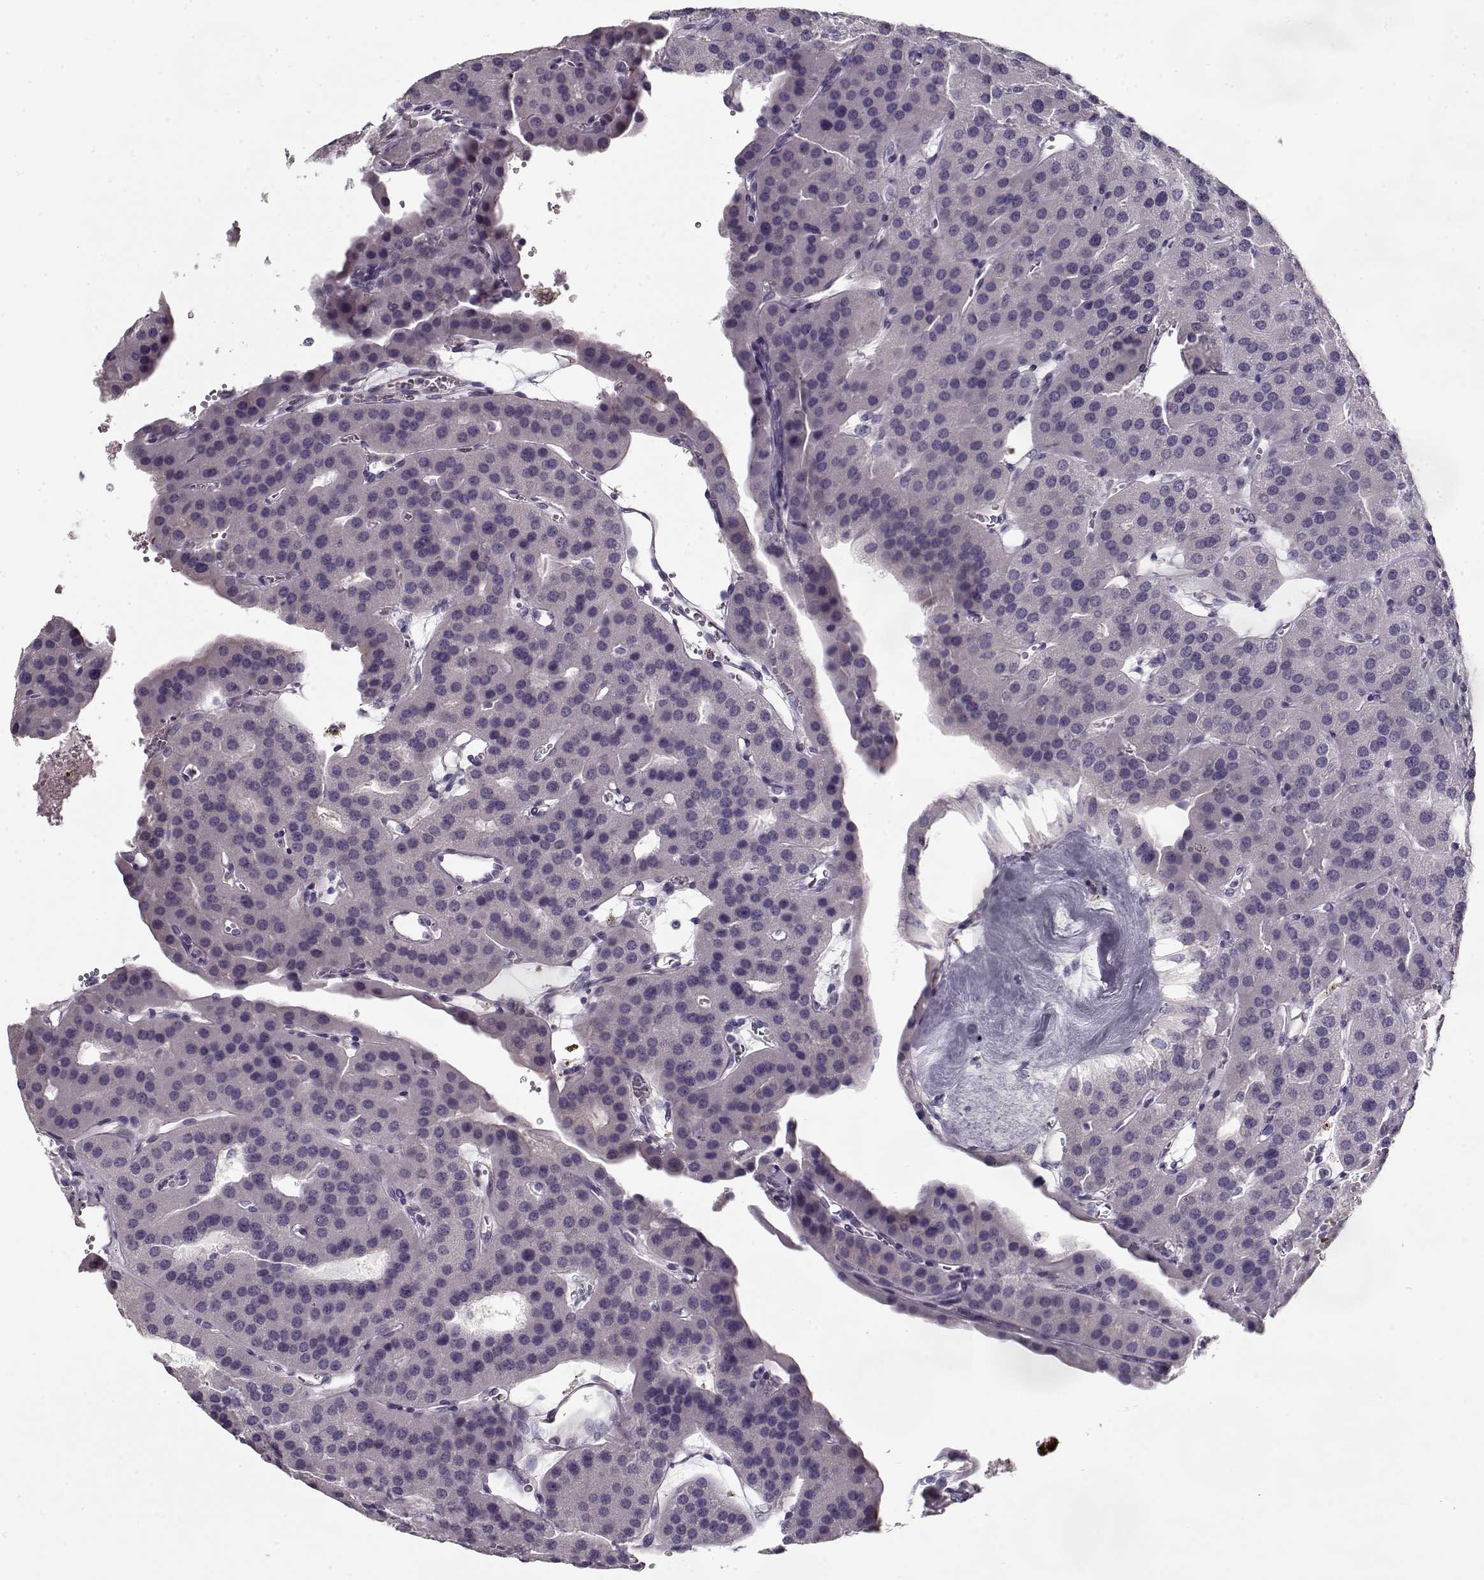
{"staining": {"intensity": "negative", "quantity": "none", "location": "none"}, "tissue": "parathyroid gland", "cell_type": "Glandular cells", "image_type": "normal", "snomed": [{"axis": "morphology", "description": "Normal tissue, NOS"}, {"axis": "morphology", "description": "Adenoma, NOS"}, {"axis": "topography", "description": "Parathyroid gland"}], "caption": "Micrograph shows no significant protein expression in glandular cells of unremarkable parathyroid gland.", "gene": "CCDC136", "patient": {"sex": "female", "age": 86}}